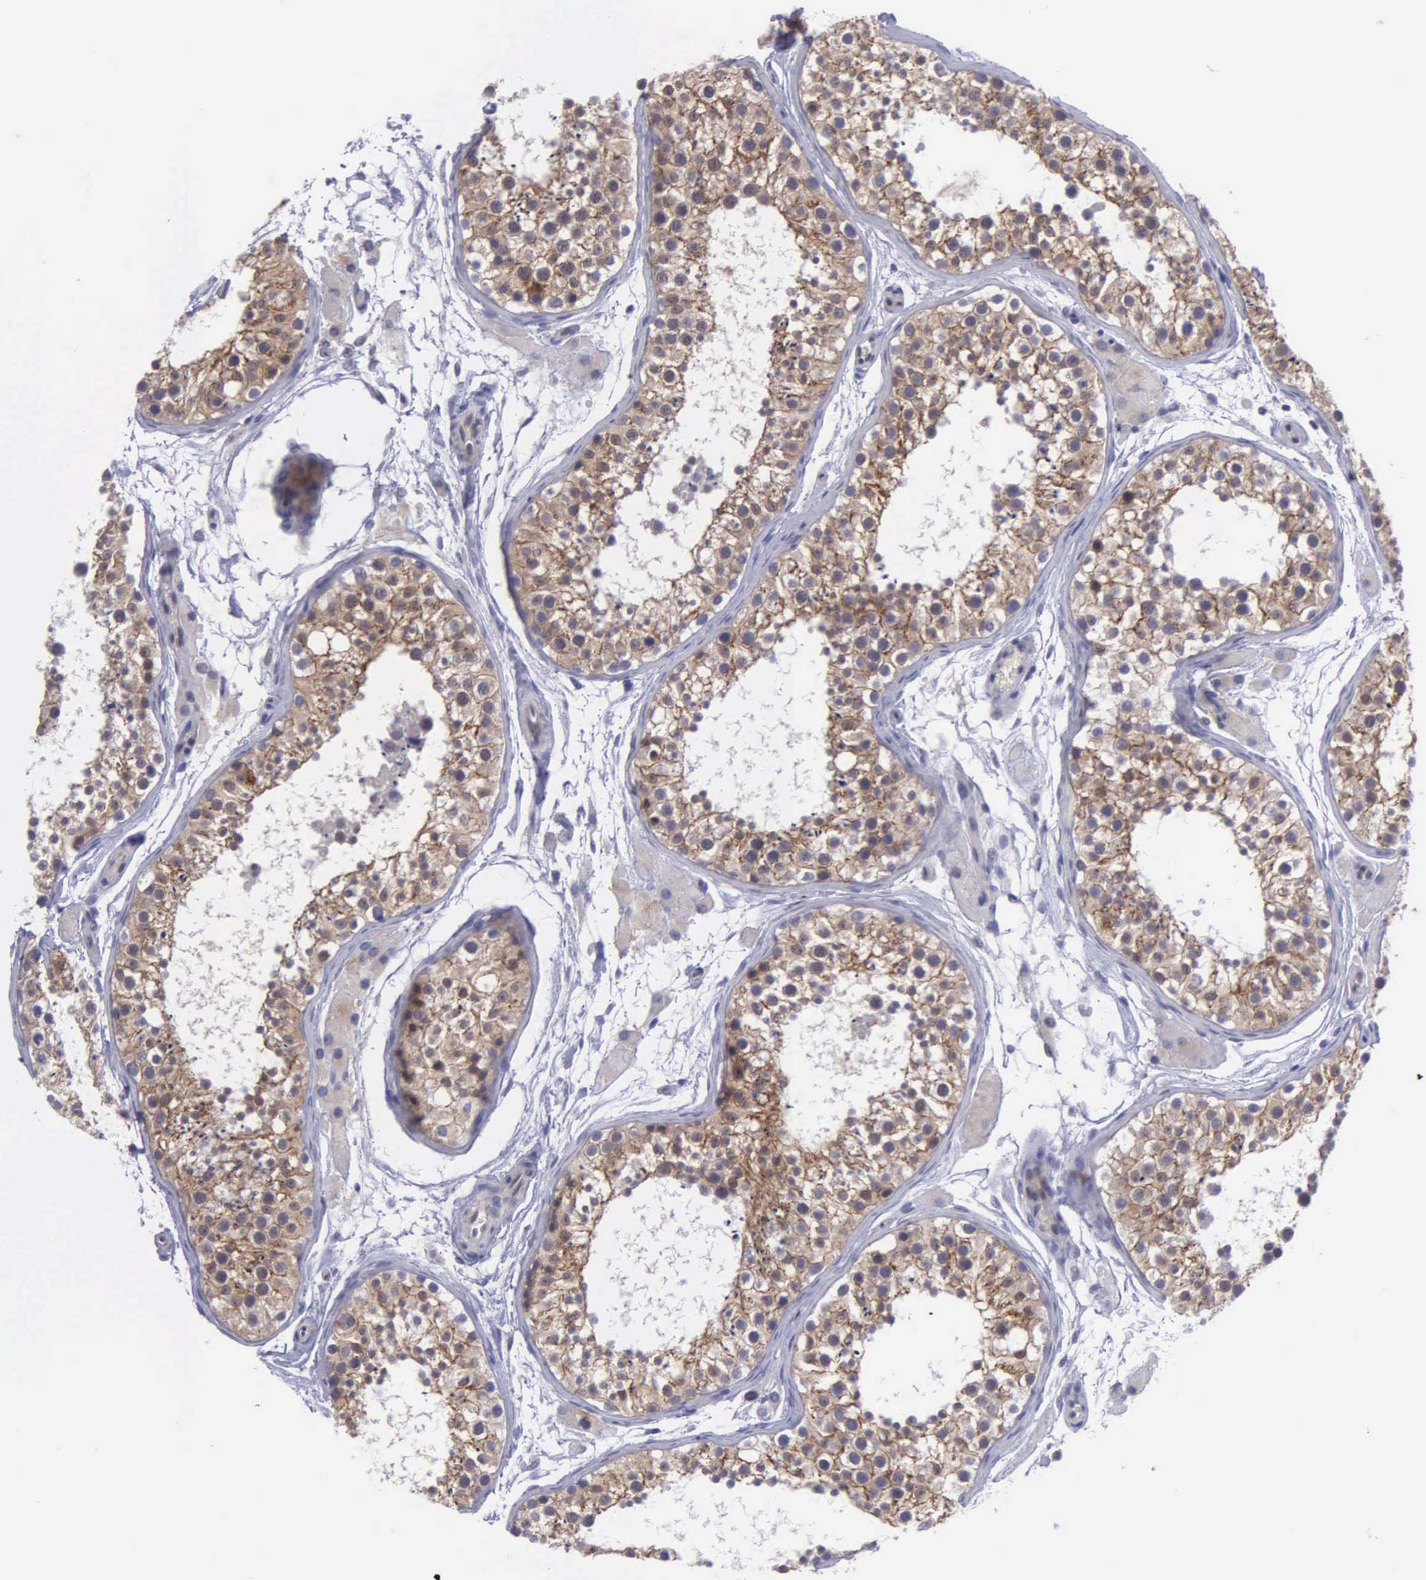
{"staining": {"intensity": "weak", "quantity": ">75%", "location": "cytoplasmic/membranous"}, "tissue": "testis", "cell_type": "Cells in seminiferous ducts", "image_type": "normal", "snomed": [{"axis": "morphology", "description": "Normal tissue, NOS"}, {"axis": "topography", "description": "Testis"}], "caption": "Testis stained for a protein (brown) shows weak cytoplasmic/membranous positive expression in about >75% of cells in seminiferous ducts.", "gene": "MICAL3", "patient": {"sex": "male", "age": 29}}